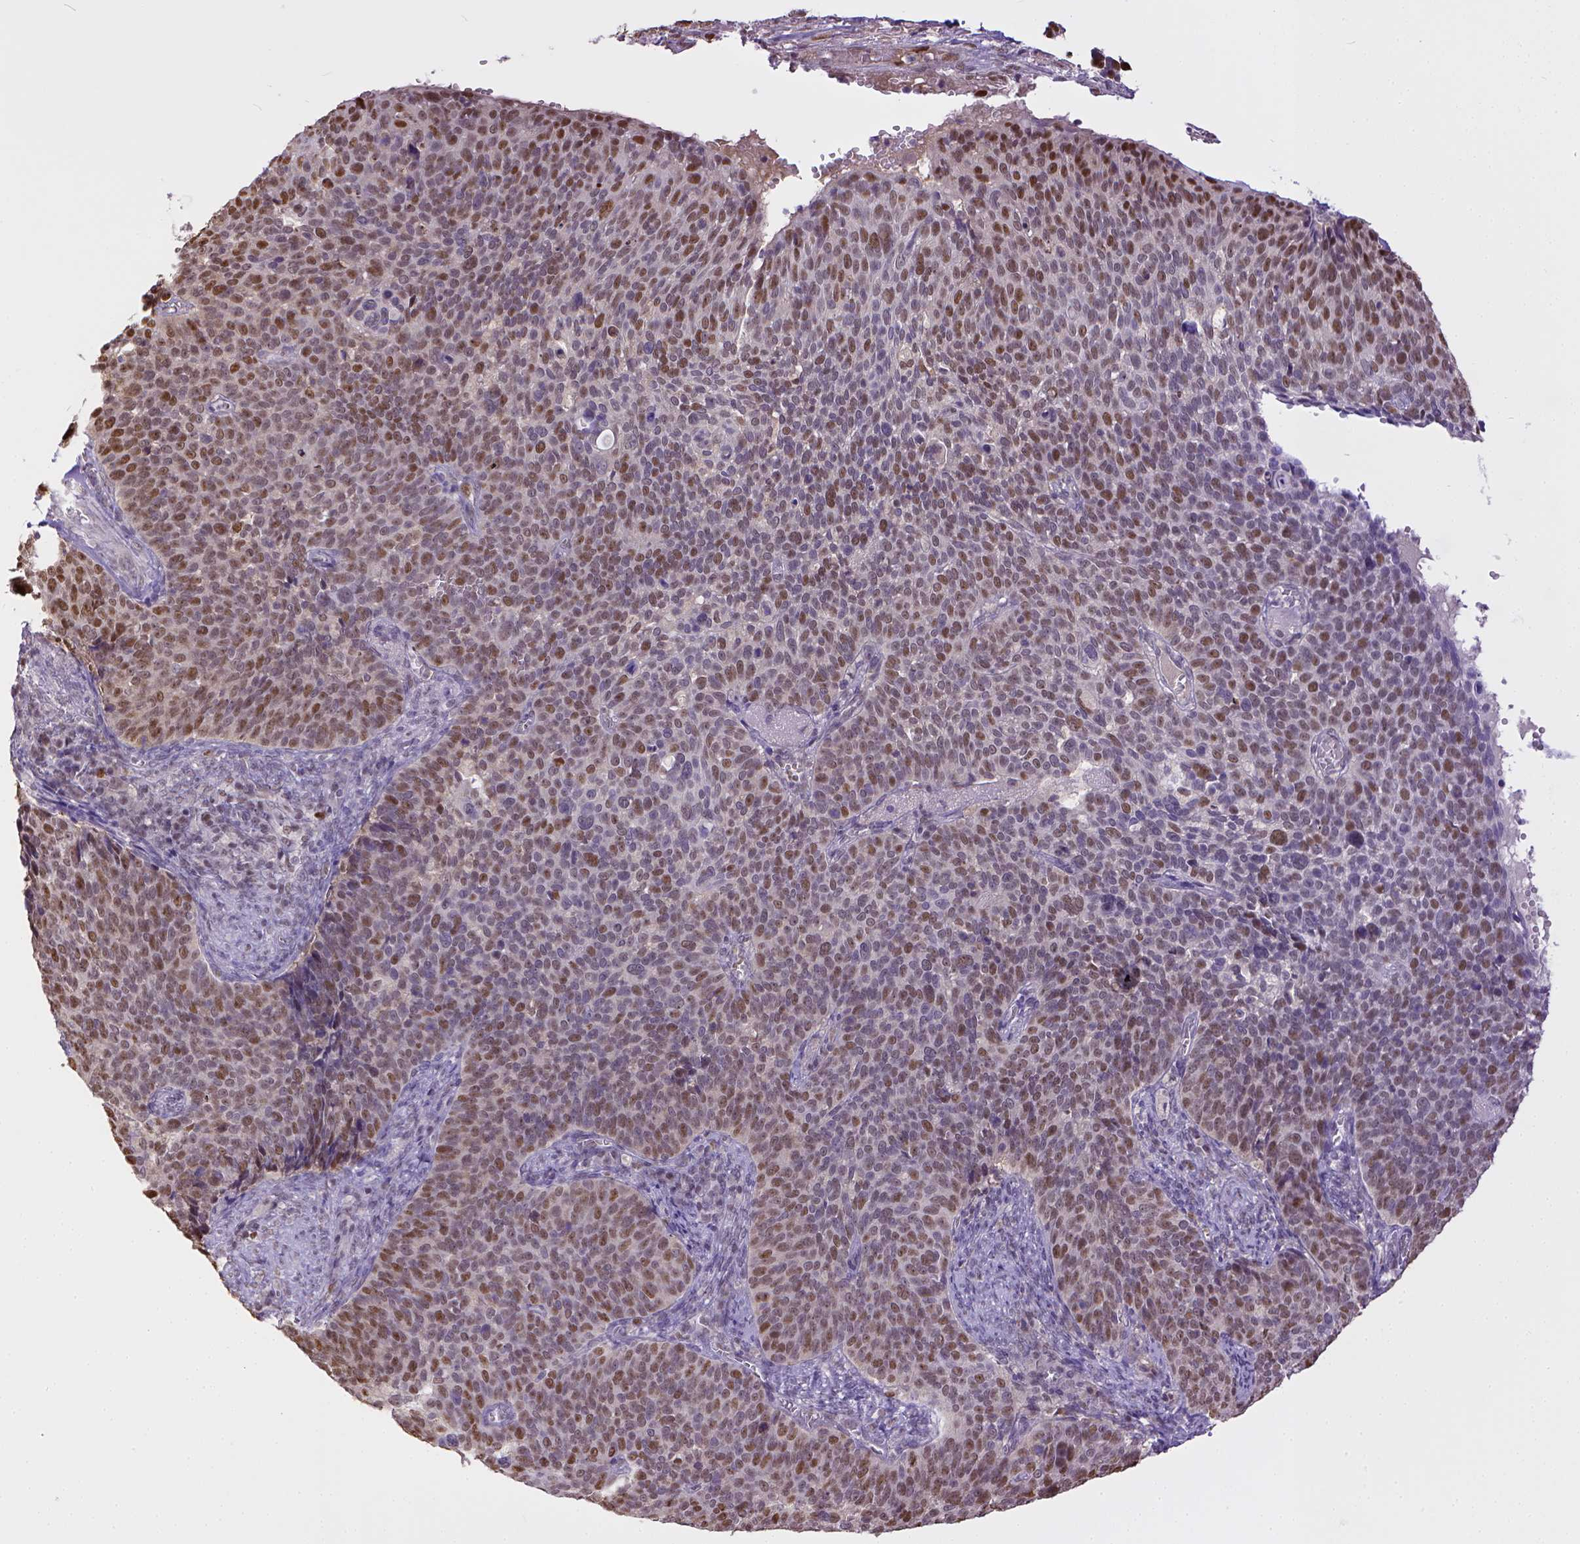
{"staining": {"intensity": "moderate", "quantity": "25%-75%", "location": "nuclear"}, "tissue": "cervical cancer", "cell_type": "Tumor cells", "image_type": "cancer", "snomed": [{"axis": "morphology", "description": "Normal tissue, NOS"}, {"axis": "morphology", "description": "Squamous cell carcinoma, NOS"}, {"axis": "topography", "description": "Cervix"}], "caption": "Human cervical squamous cell carcinoma stained with a protein marker demonstrates moderate staining in tumor cells.", "gene": "ERCC1", "patient": {"sex": "female", "age": 39}}